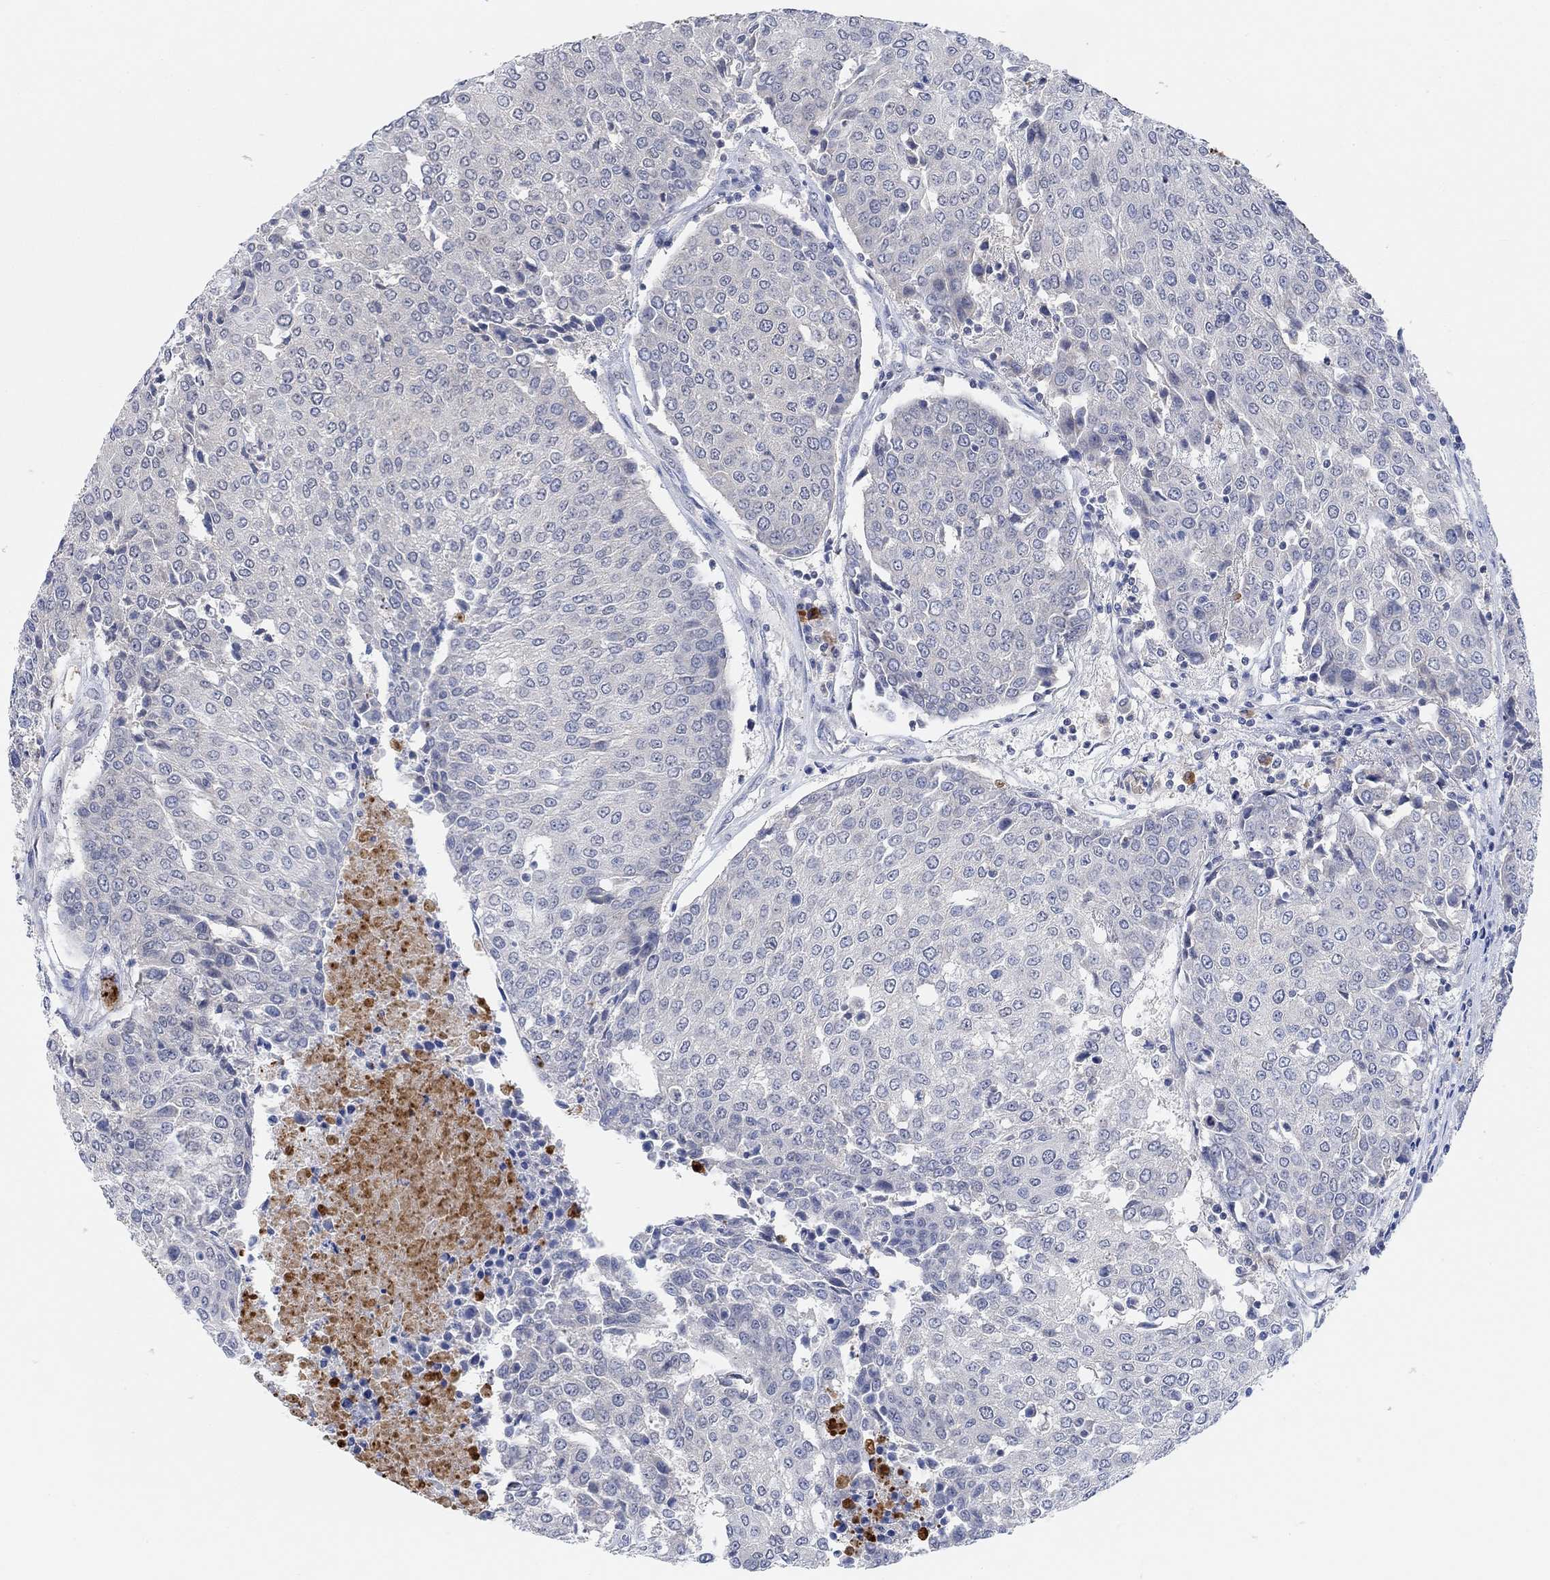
{"staining": {"intensity": "negative", "quantity": "none", "location": "none"}, "tissue": "urothelial cancer", "cell_type": "Tumor cells", "image_type": "cancer", "snomed": [{"axis": "morphology", "description": "Urothelial carcinoma, High grade"}, {"axis": "topography", "description": "Urinary bladder"}], "caption": "Urothelial cancer was stained to show a protein in brown. There is no significant positivity in tumor cells.", "gene": "RIMS1", "patient": {"sex": "female", "age": 85}}